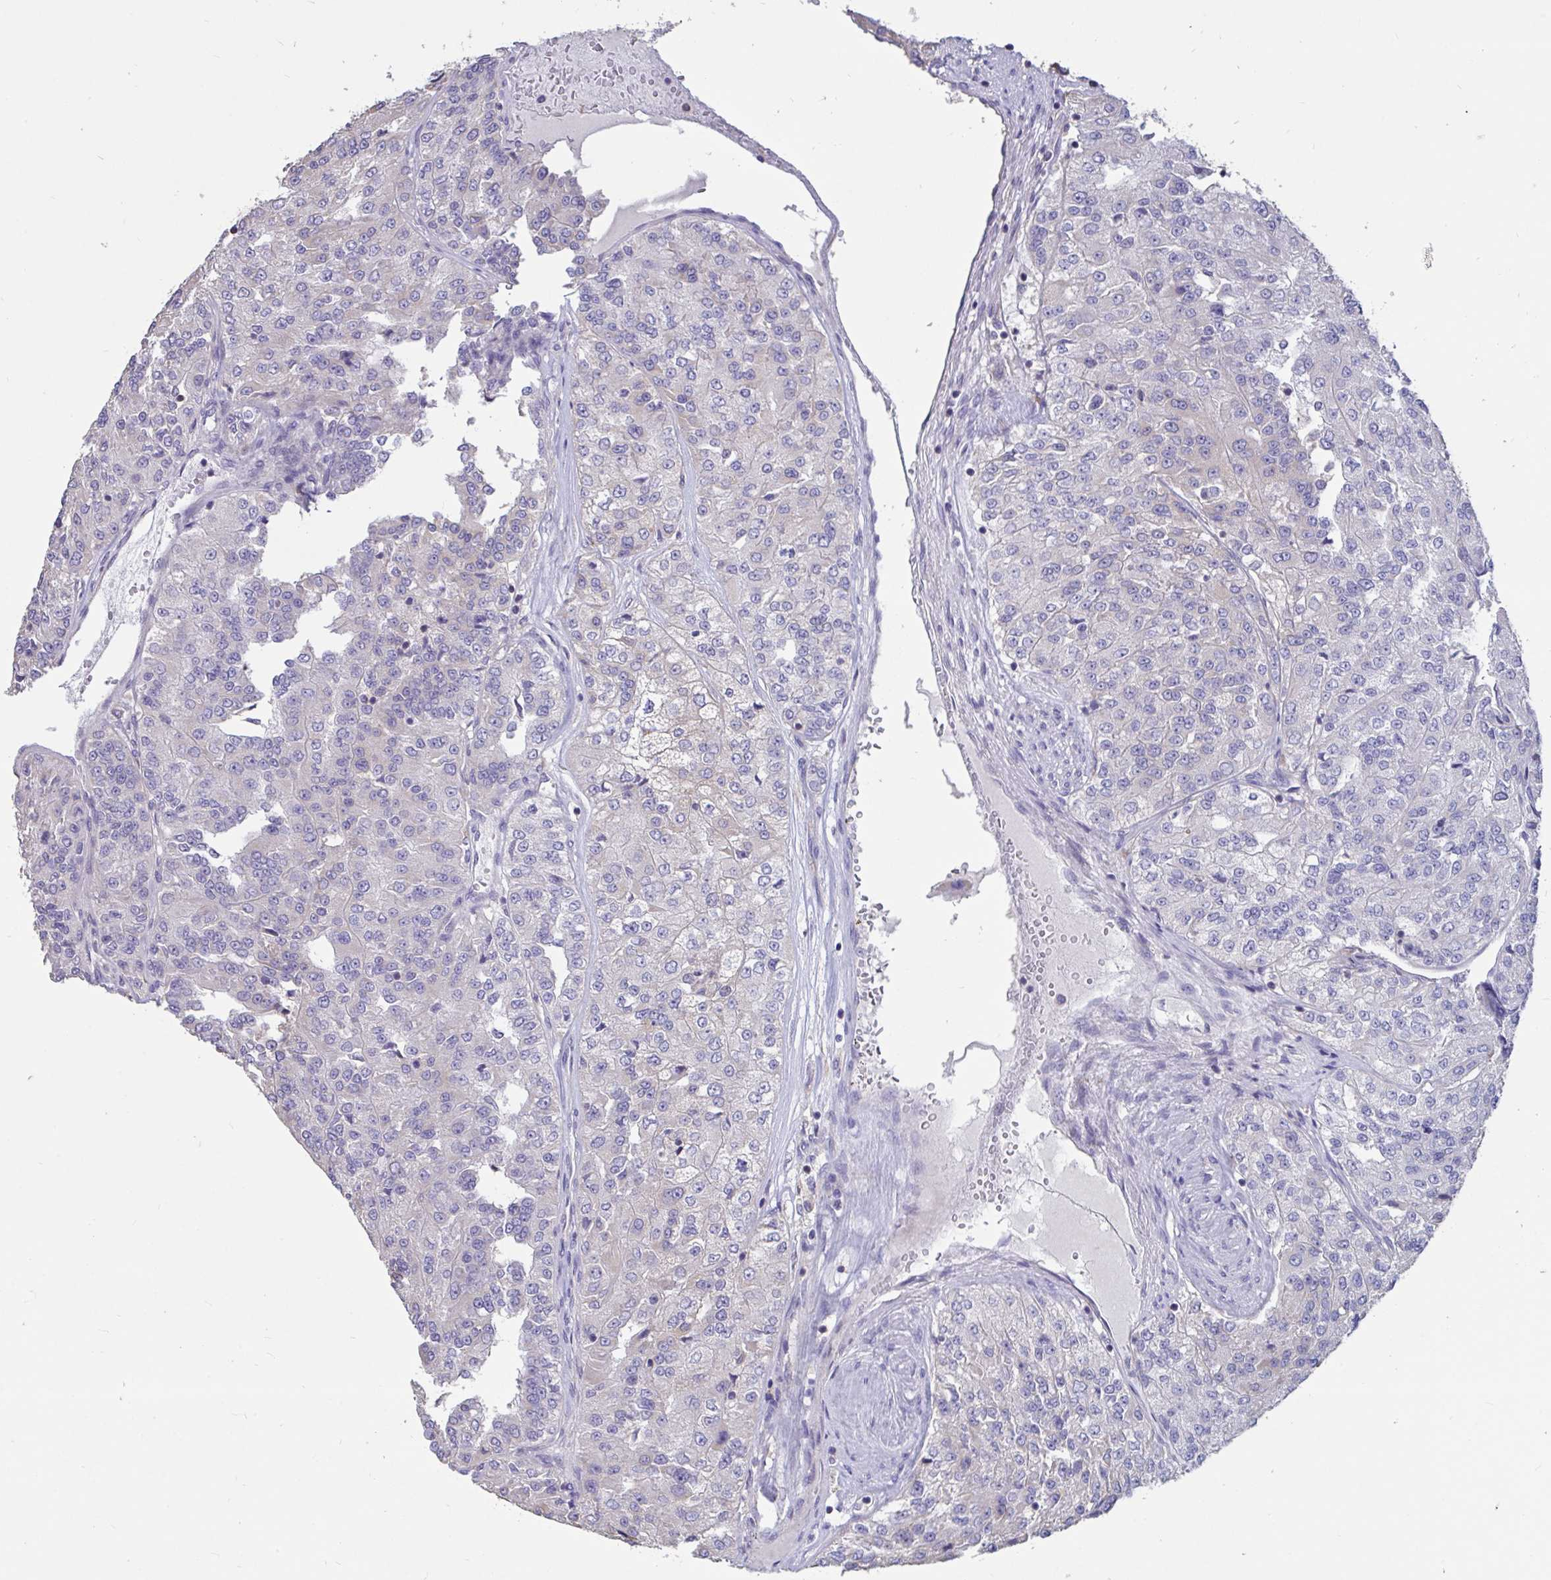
{"staining": {"intensity": "negative", "quantity": "none", "location": "none"}, "tissue": "renal cancer", "cell_type": "Tumor cells", "image_type": "cancer", "snomed": [{"axis": "morphology", "description": "Adenocarcinoma, NOS"}, {"axis": "topography", "description": "Kidney"}], "caption": "There is no significant expression in tumor cells of renal adenocarcinoma.", "gene": "DDX39A", "patient": {"sex": "female", "age": 63}}